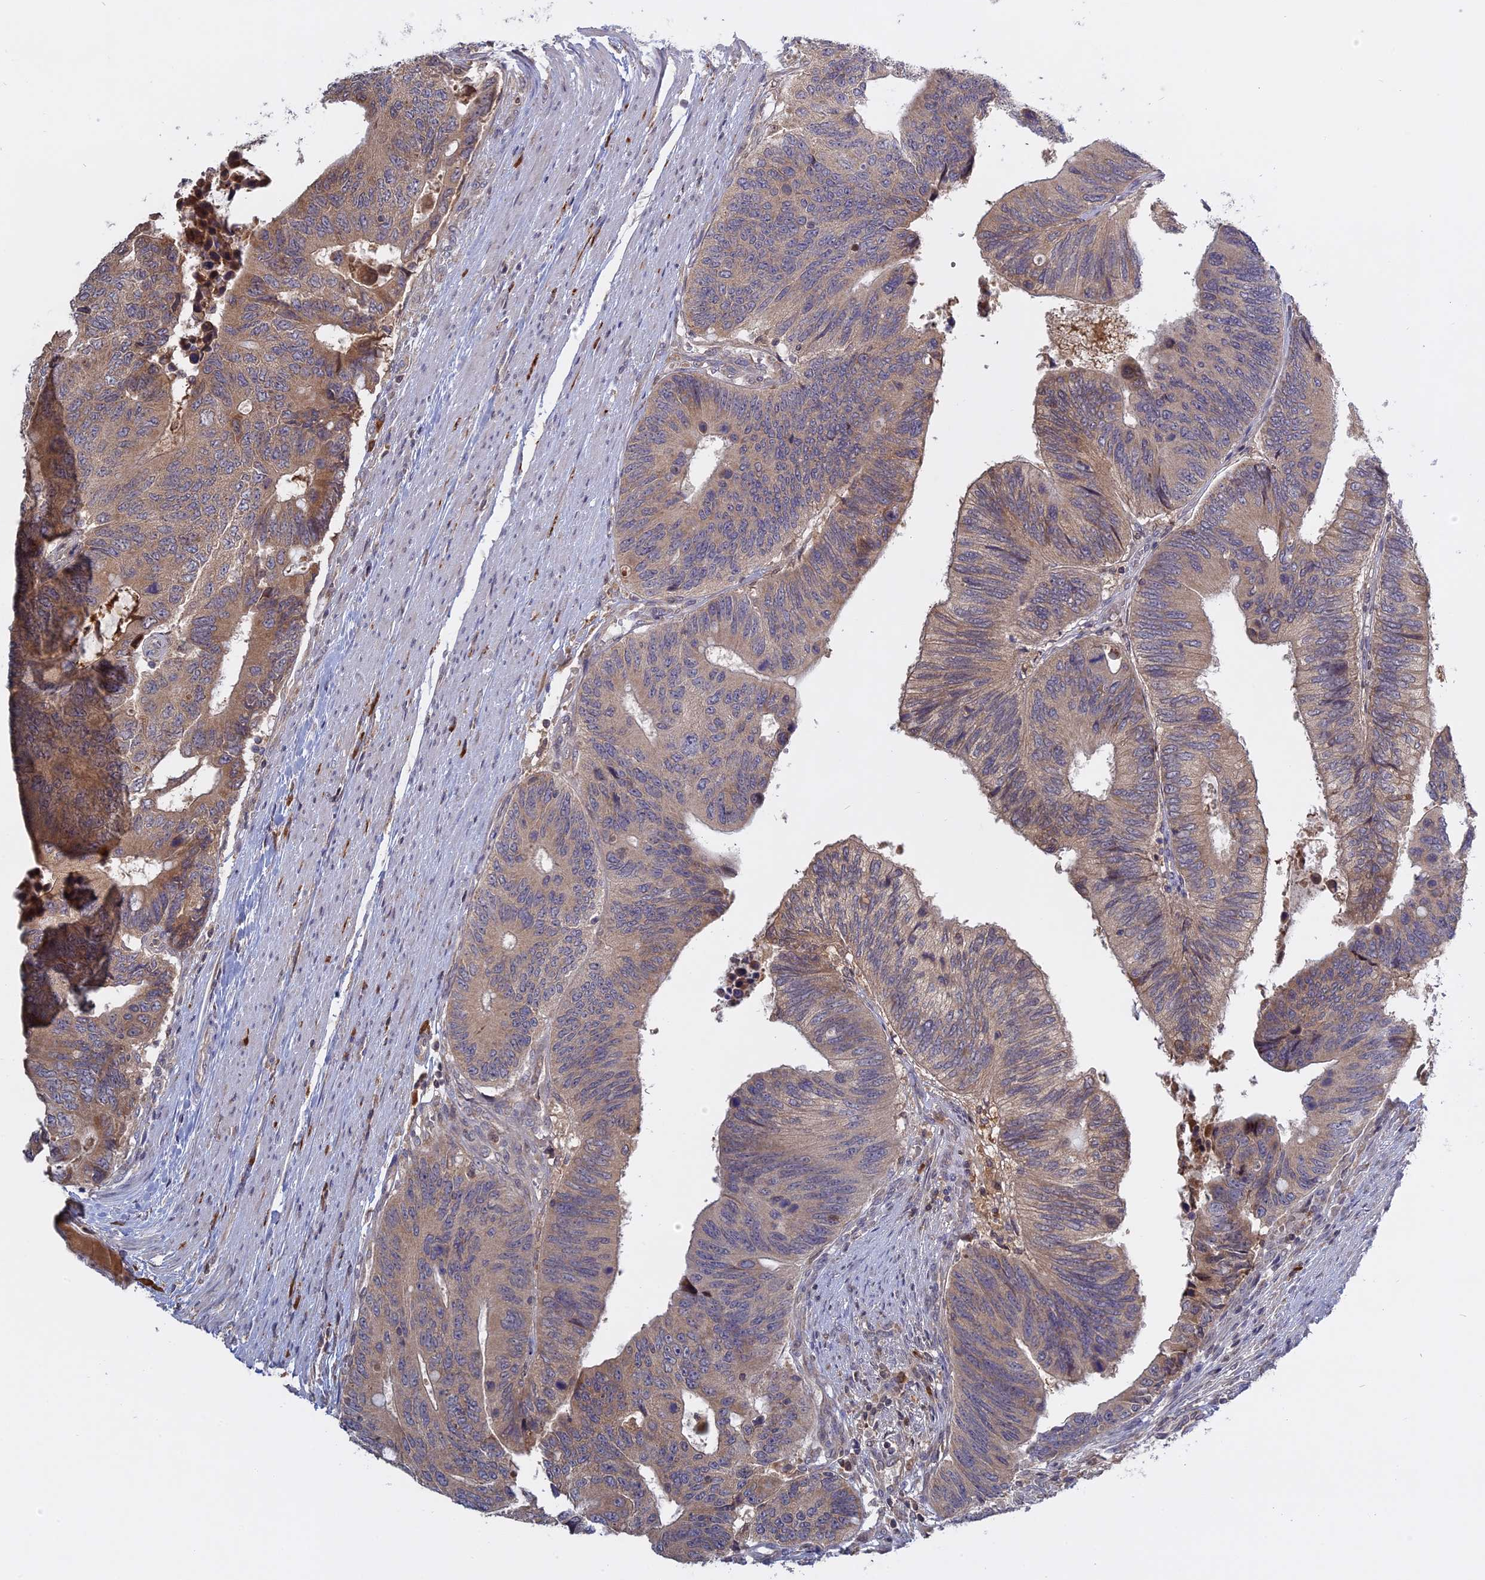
{"staining": {"intensity": "moderate", "quantity": ">75%", "location": "cytoplasmic/membranous"}, "tissue": "colorectal cancer", "cell_type": "Tumor cells", "image_type": "cancer", "snomed": [{"axis": "morphology", "description": "Adenocarcinoma, NOS"}, {"axis": "topography", "description": "Colon"}], "caption": "A high-resolution histopathology image shows IHC staining of colorectal adenocarcinoma, which reveals moderate cytoplasmic/membranous staining in approximately >75% of tumor cells. (Brightfield microscopy of DAB IHC at high magnification).", "gene": "TMEM208", "patient": {"sex": "male", "age": 87}}